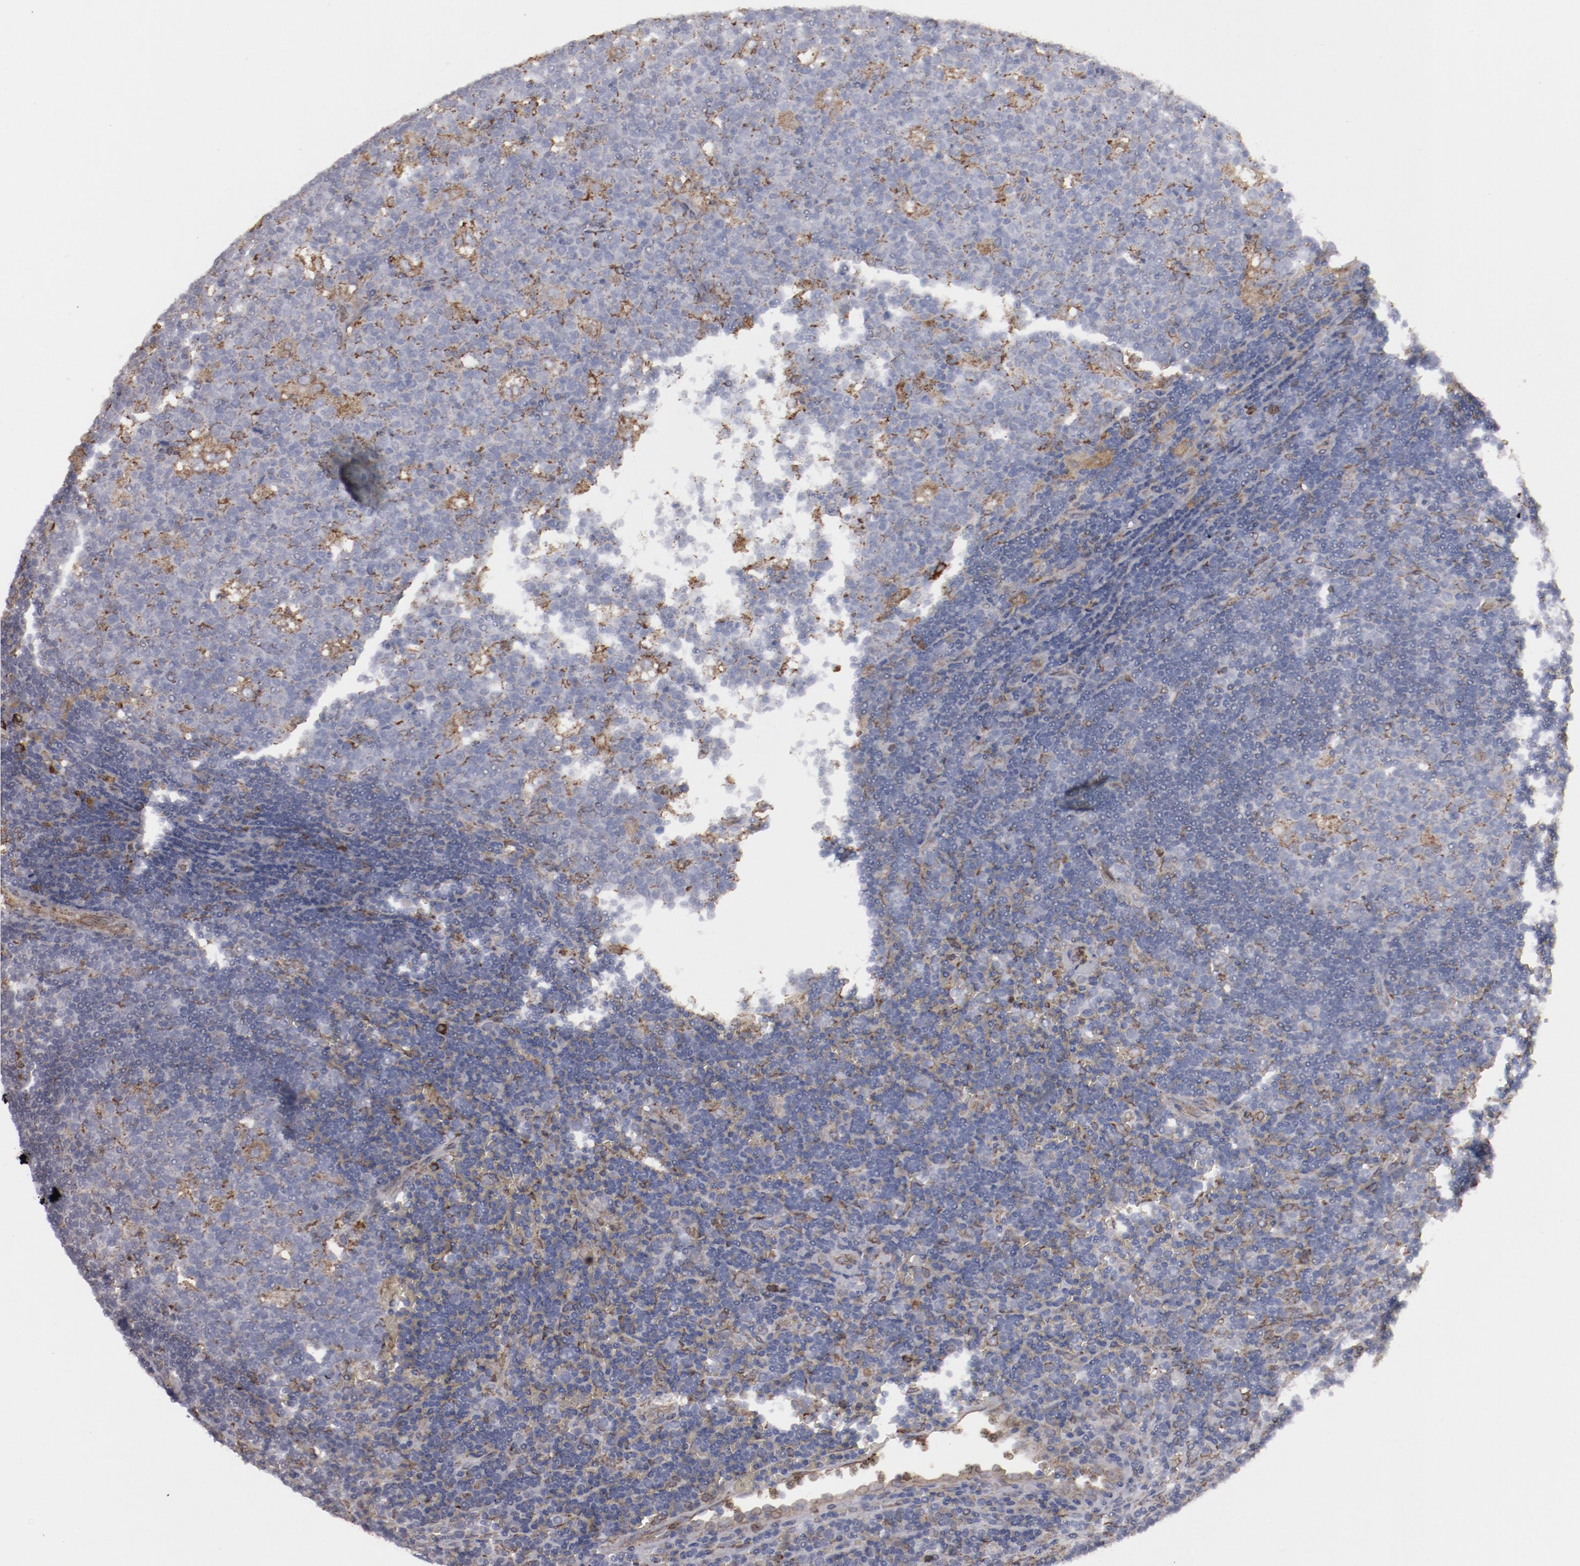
{"staining": {"intensity": "moderate", "quantity": "<25%", "location": "cytoplasmic/membranous"}, "tissue": "lymph node", "cell_type": "Germinal center cells", "image_type": "normal", "snomed": [{"axis": "morphology", "description": "Normal tissue, NOS"}, {"axis": "topography", "description": "Lymph node"}, {"axis": "topography", "description": "Salivary gland"}], "caption": "IHC micrograph of unremarkable lymph node: lymph node stained using immunohistochemistry (IHC) demonstrates low levels of moderate protein expression localized specifically in the cytoplasmic/membranous of germinal center cells, appearing as a cytoplasmic/membranous brown color.", "gene": "ERLIN2", "patient": {"sex": "male", "age": 8}}